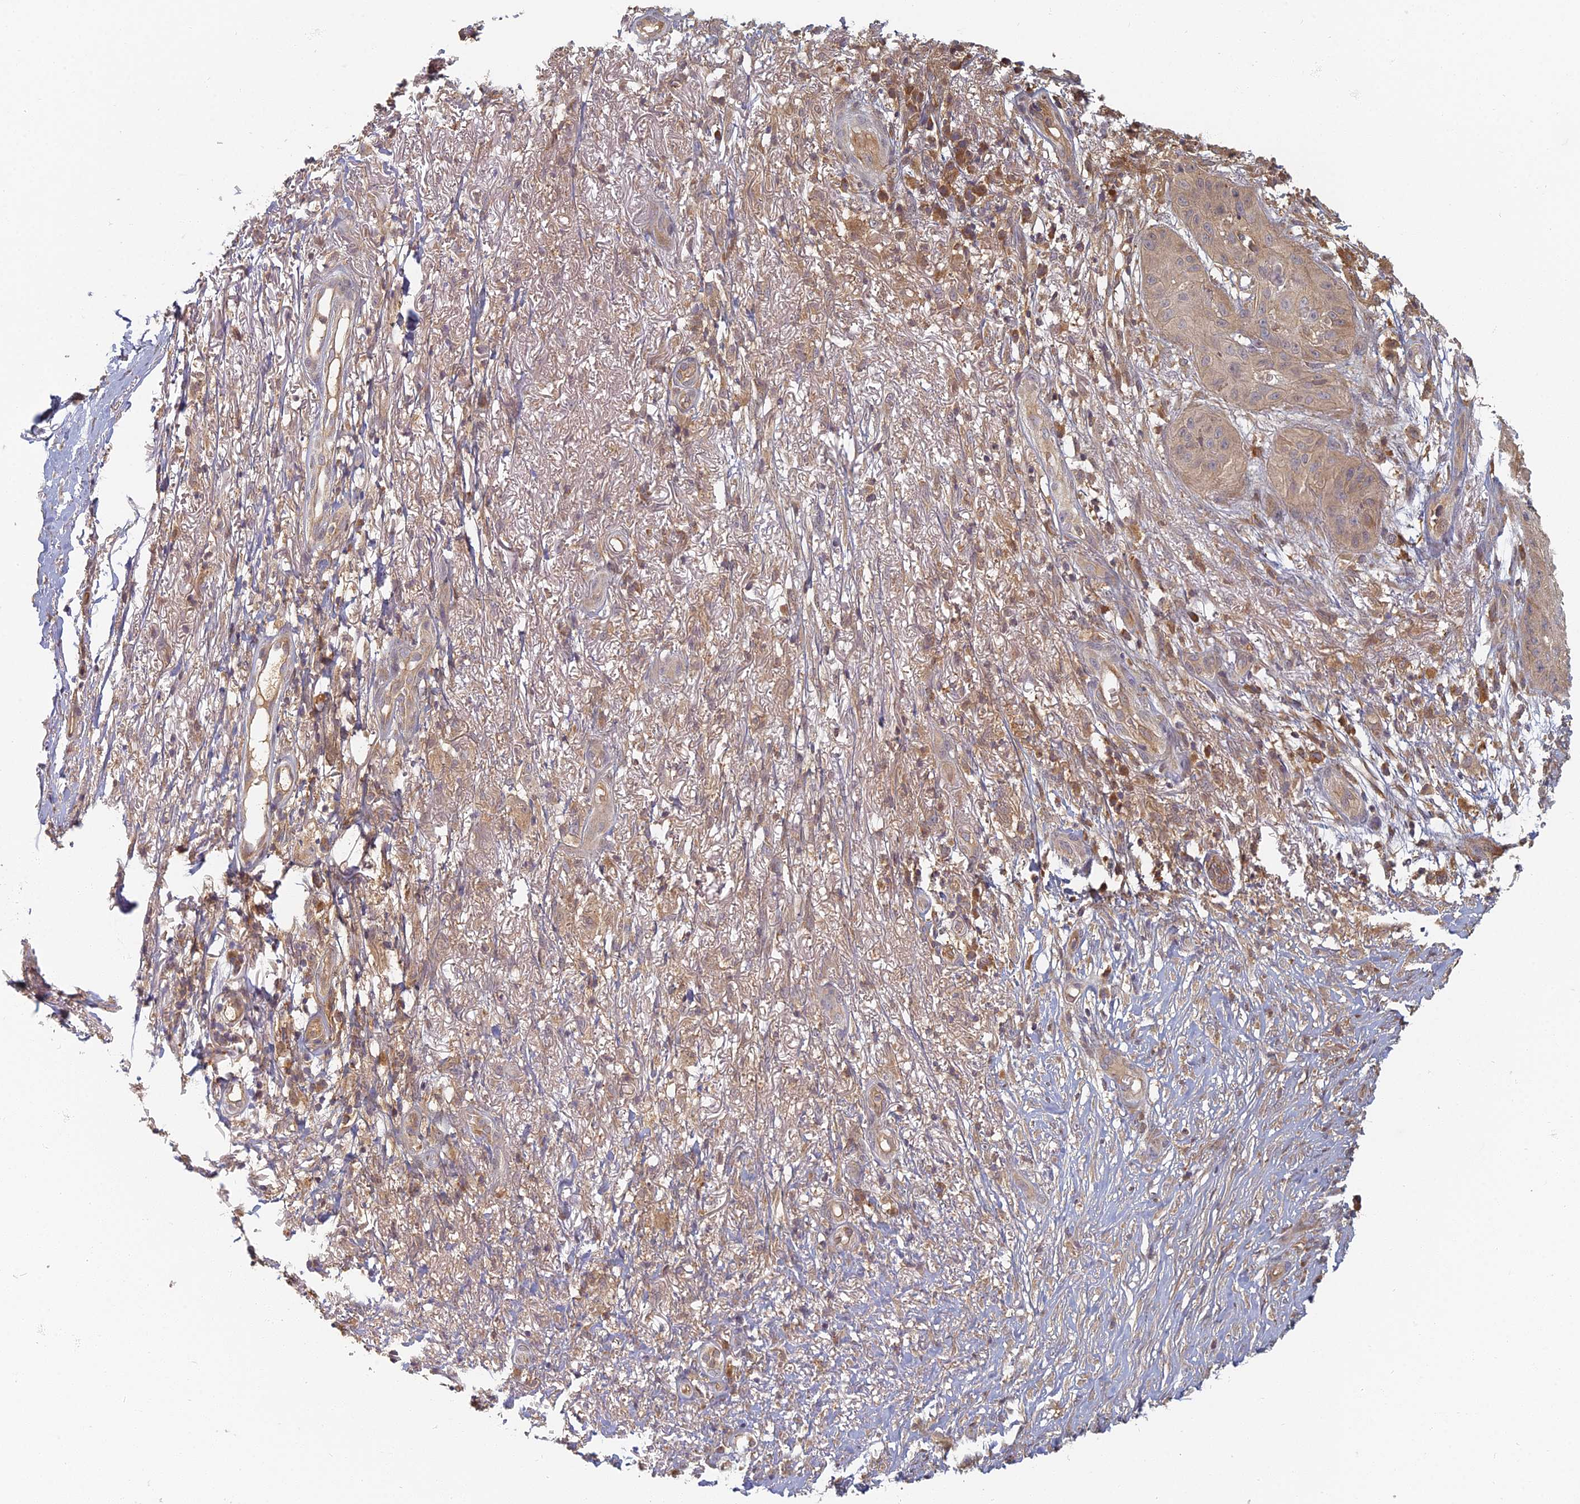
{"staining": {"intensity": "weak", "quantity": "25%-75%", "location": "cytoplasmic/membranous"}, "tissue": "skin cancer", "cell_type": "Tumor cells", "image_type": "cancer", "snomed": [{"axis": "morphology", "description": "Squamous cell carcinoma, NOS"}, {"axis": "topography", "description": "Skin"}], "caption": "Skin cancer was stained to show a protein in brown. There is low levels of weak cytoplasmic/membranous expression in about 25%-75% of tumor cells.", "gene": "INO80D", "patient": {"sex": "male", "age": 70}}